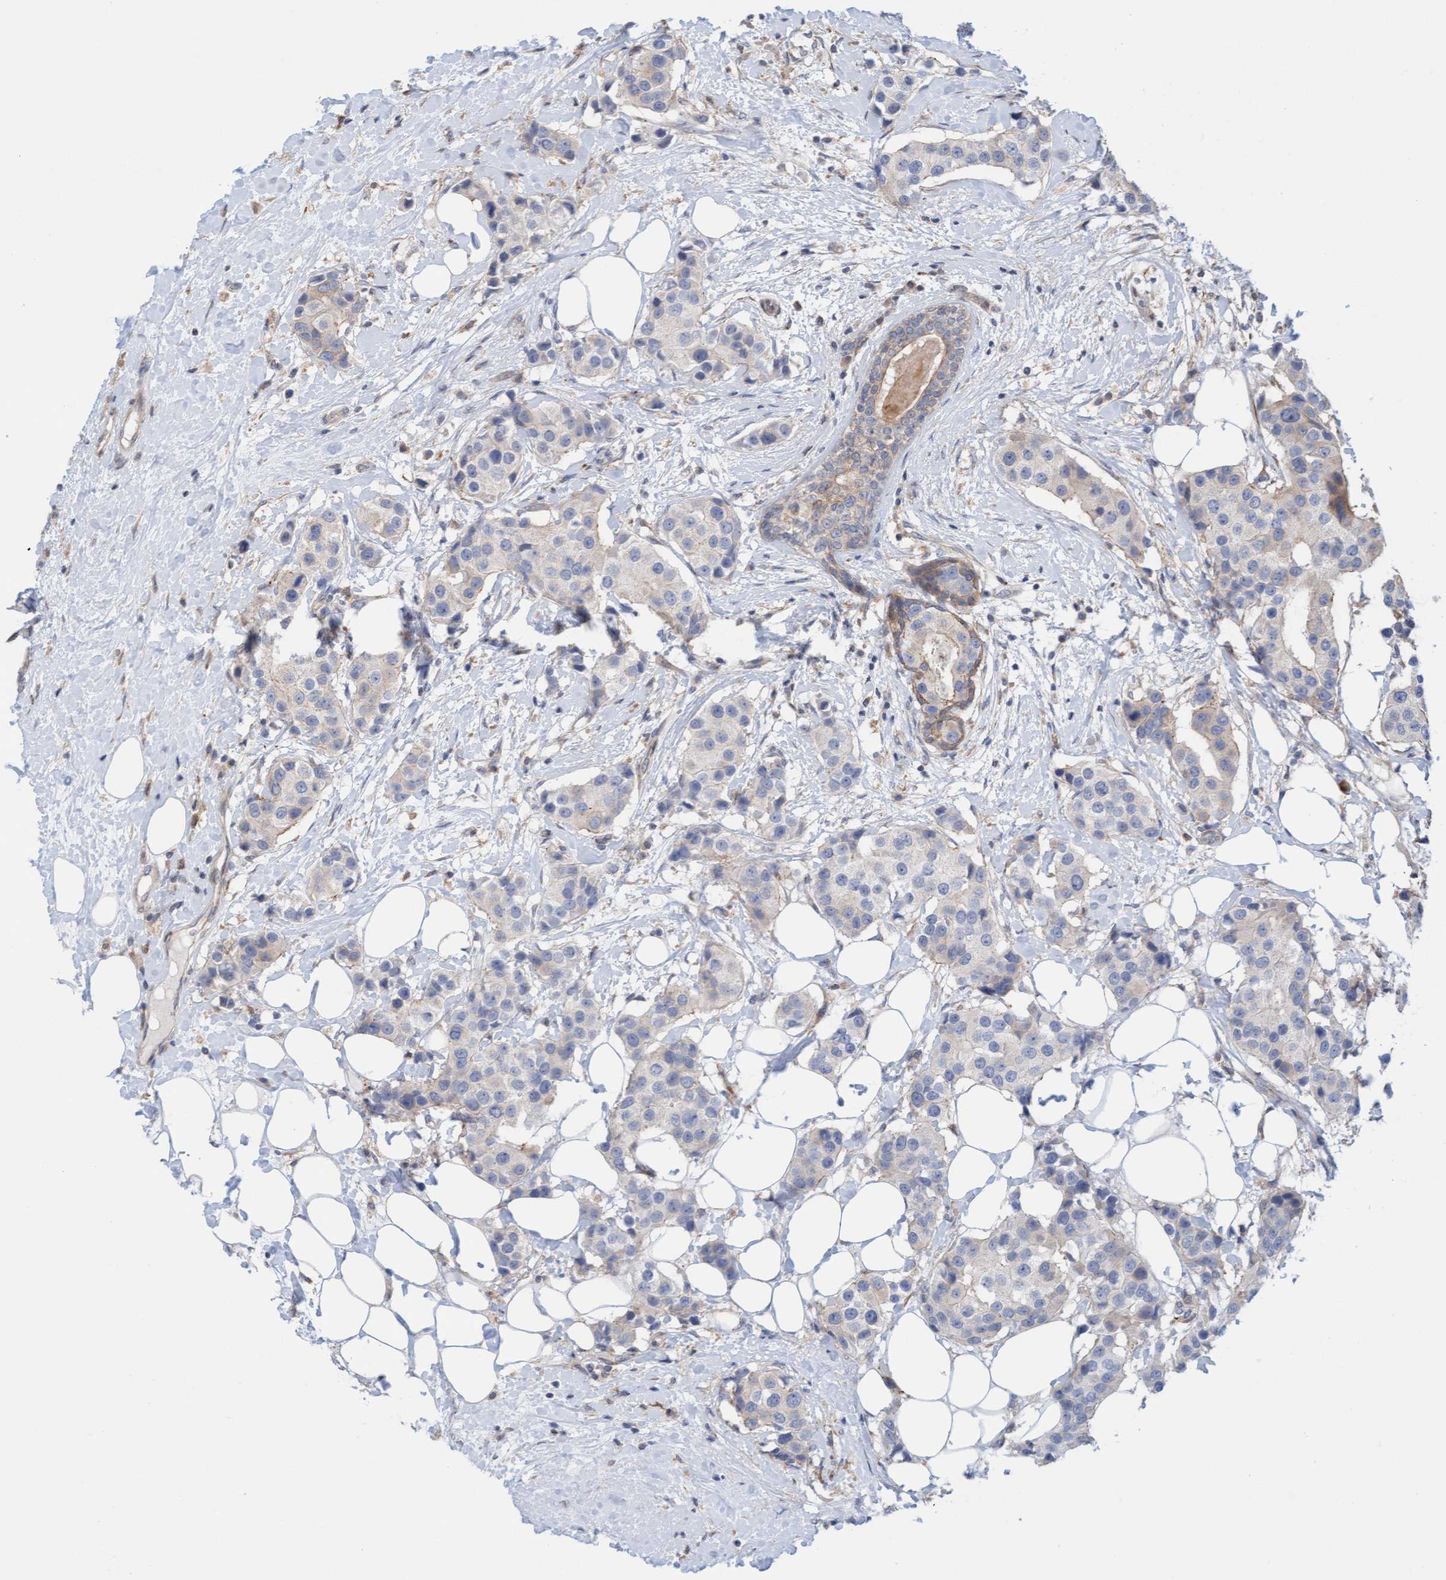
{"staining": {"intensity": "weak", "quantity": "<25%", "location": "cytoplasmic/membranous"}, "tissue": "breast cancer", "cell_type": "Tumor cells", "image_type": "cancer", "snomed": [{"axis": "morphology", "description": "Normal tissue, NOS"}, {"axis": "morphology", "description": "Duct carcinoma"}, {"axis": "topography", "description": "Breast"}], "caption": "Tumor cells are negative for protein expression in human breast cancer (infiltrating ductal carcinoma).", "gene": "MMP8", "patient": {"sex": "female", "age": 39}}